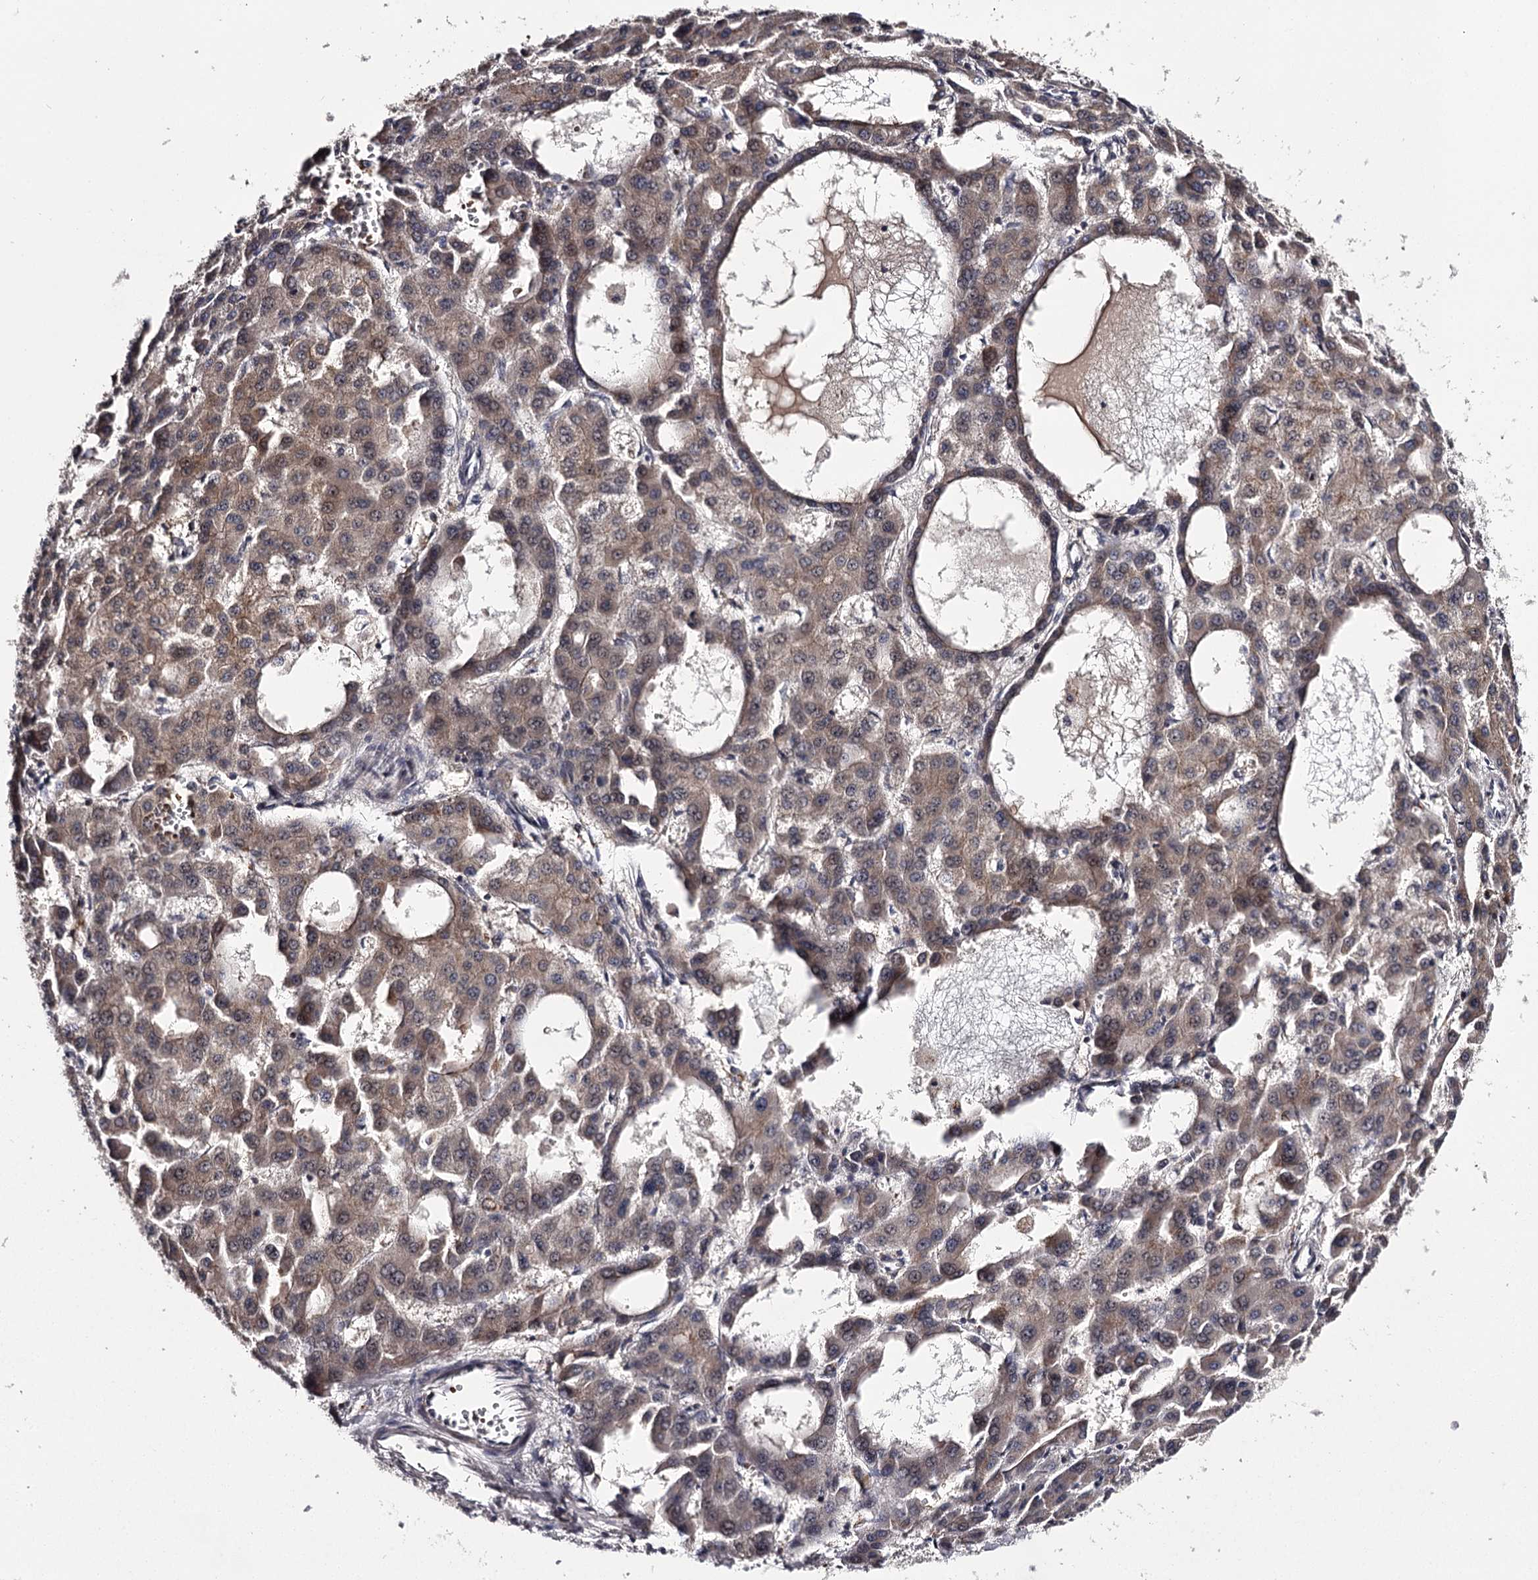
{"staining": {"intensity": "weak", "quantity": ">75%", "location": "cytoplasmic/membranous,nuclear"}, "tissue": "liver cancer", "cell_type": "Tumor cells", "image_type": "cancer", "snomed": [{"axis": "morphology", "description": "Carcinoma, Hepatocellular, NOS"}, {"axis": "topography", "description": "Liver"}], "caption": "The immunohistochemical stain highlights weak cytoplasmic/membranous and nuclear expression in tumor cells of liver cancer tissue.", "gene": "RASSF6", "patient": {"sex": "male", "age": 47}}